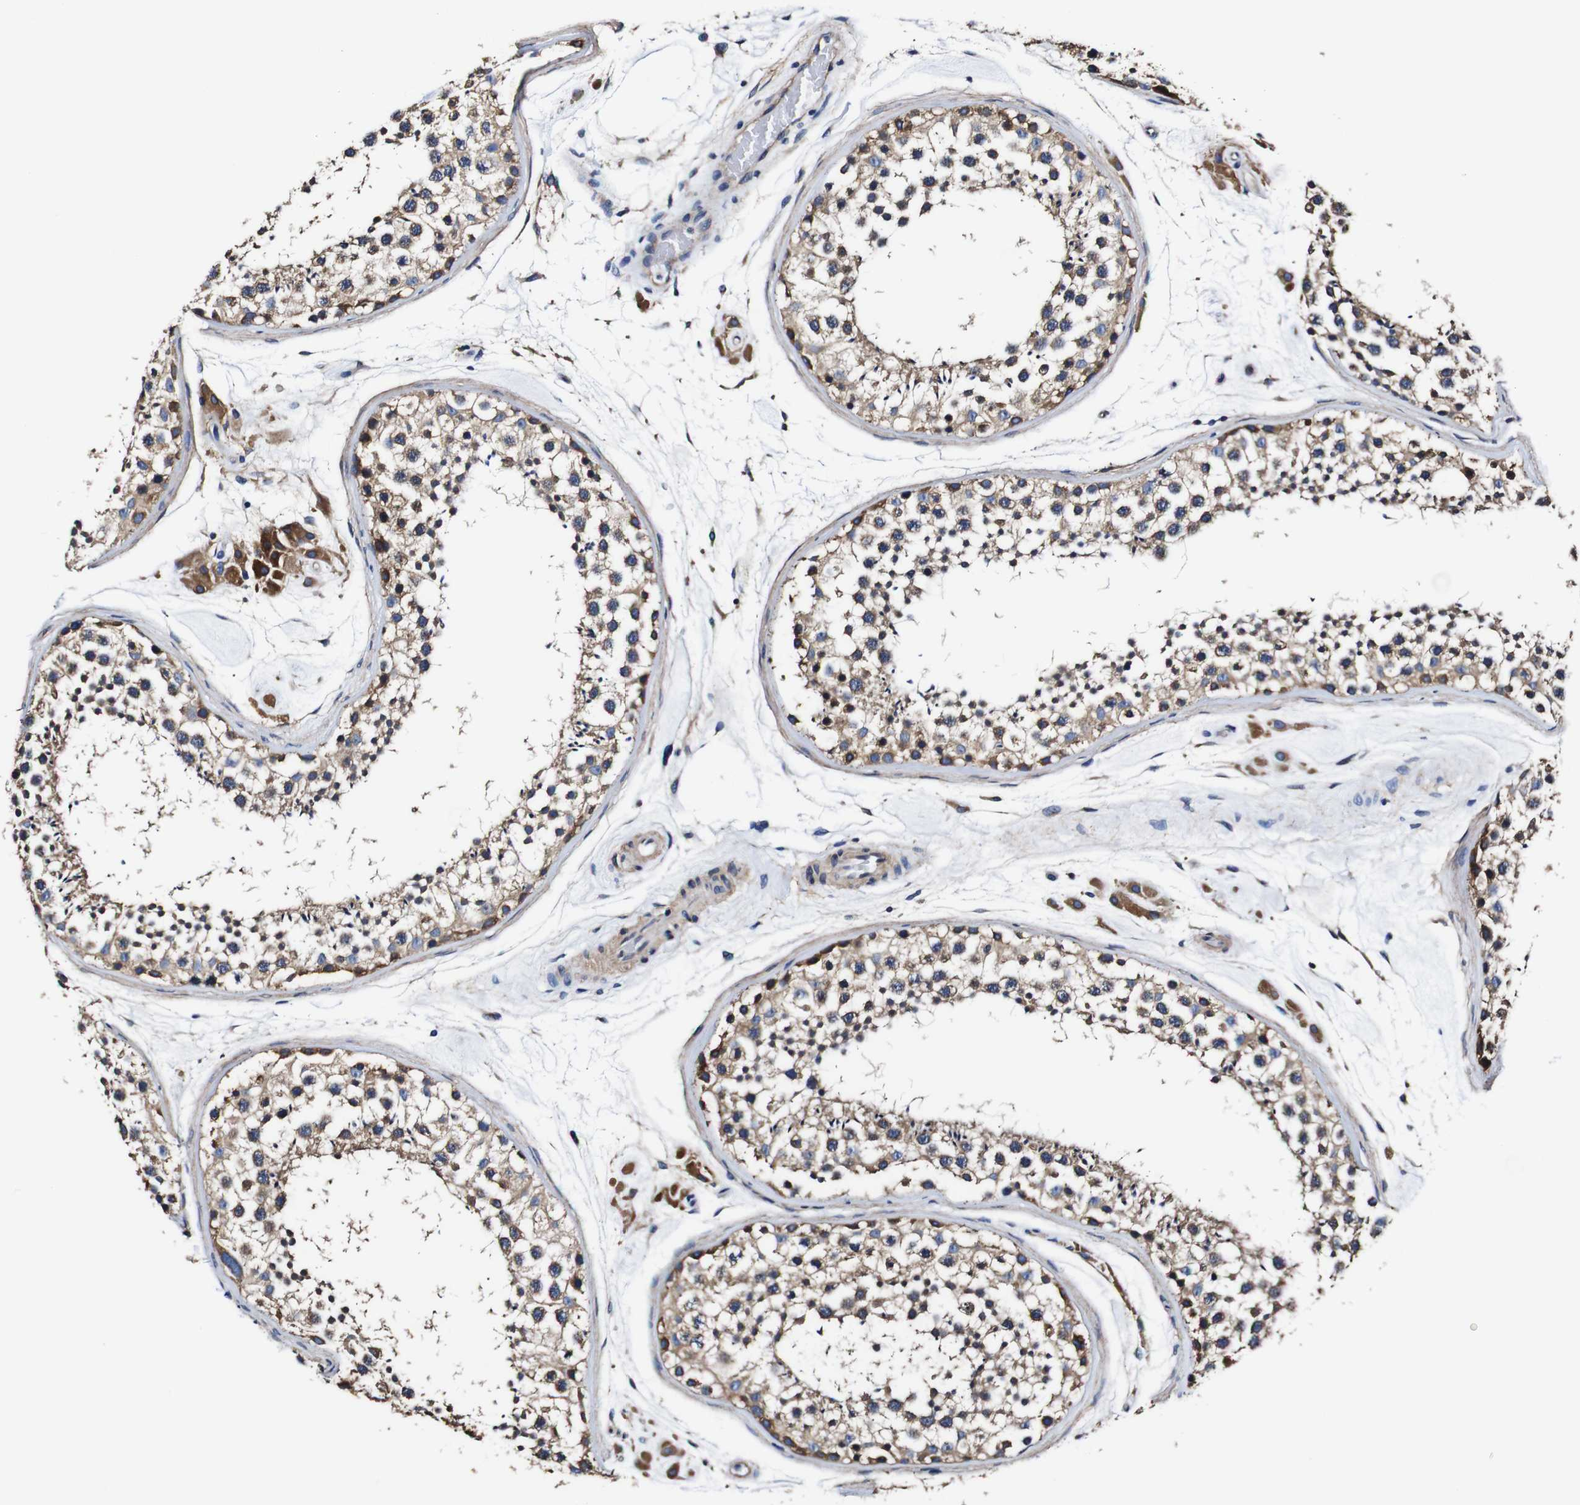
{"staining": {"intensity": "moderate", "quantity": ">75%", "location": "cytoplasmic/membranous"}, "tissue": "testis", "cell_type": "Cells in seminiferous ducts", "image_type": "normal", "snomed": [{"axis": "morphology", "description": "Normal tissue, NOS"}, {"axis": "topography", "description": "Testis"}], "caption": "Immunohistochemical staining of unremarkable human testis demonstrates >75% levels of moderate cytoplasmic/membranous protein positivity in approximately >75% of cells in seminiferous ducts.", "gene": "PDCD6IP", "patient": {"sex": "male", "age": 46}}